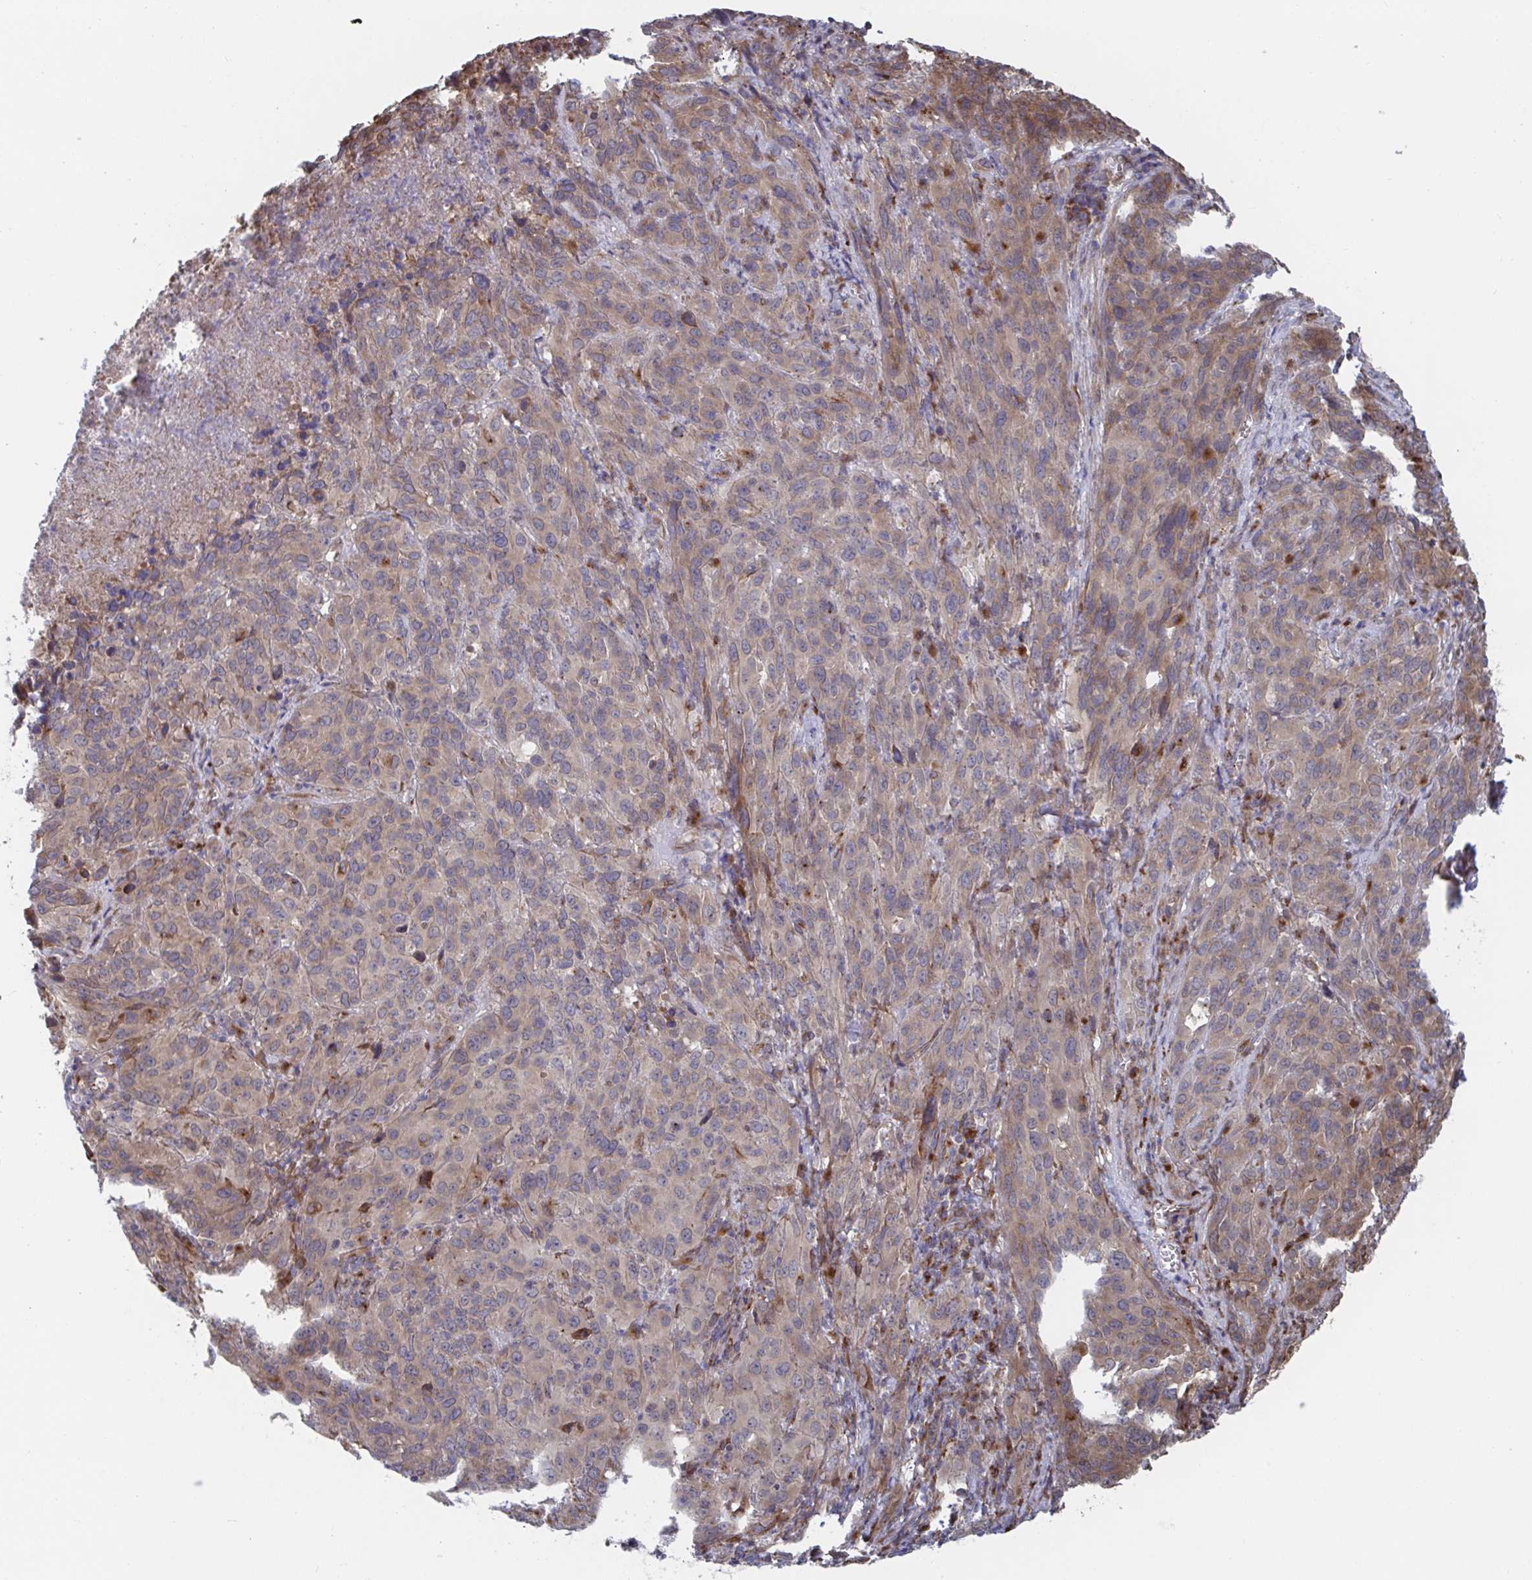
{"staining": {"intensity": "weak", "quantity": "25%-75%", "location": "cytoplasmic/membranous"}, "tissue": "cervical cancer", "cell_type": "Tumor cells", "image_type": "cancer", "snomed": [{"axis": "morphology", "description": "Squamous cell carcinoma, NOS"}, {"axis": "topography", "description": "Cervix"}], "caption": "Weak cytoplasmic/membranous positivity is appreciated in approximately 25%-75% of tumor cells in squamous cell carcinoma (cervical).", "gene": "FJX1", "patient": {"sex": "female", "age": 51}}